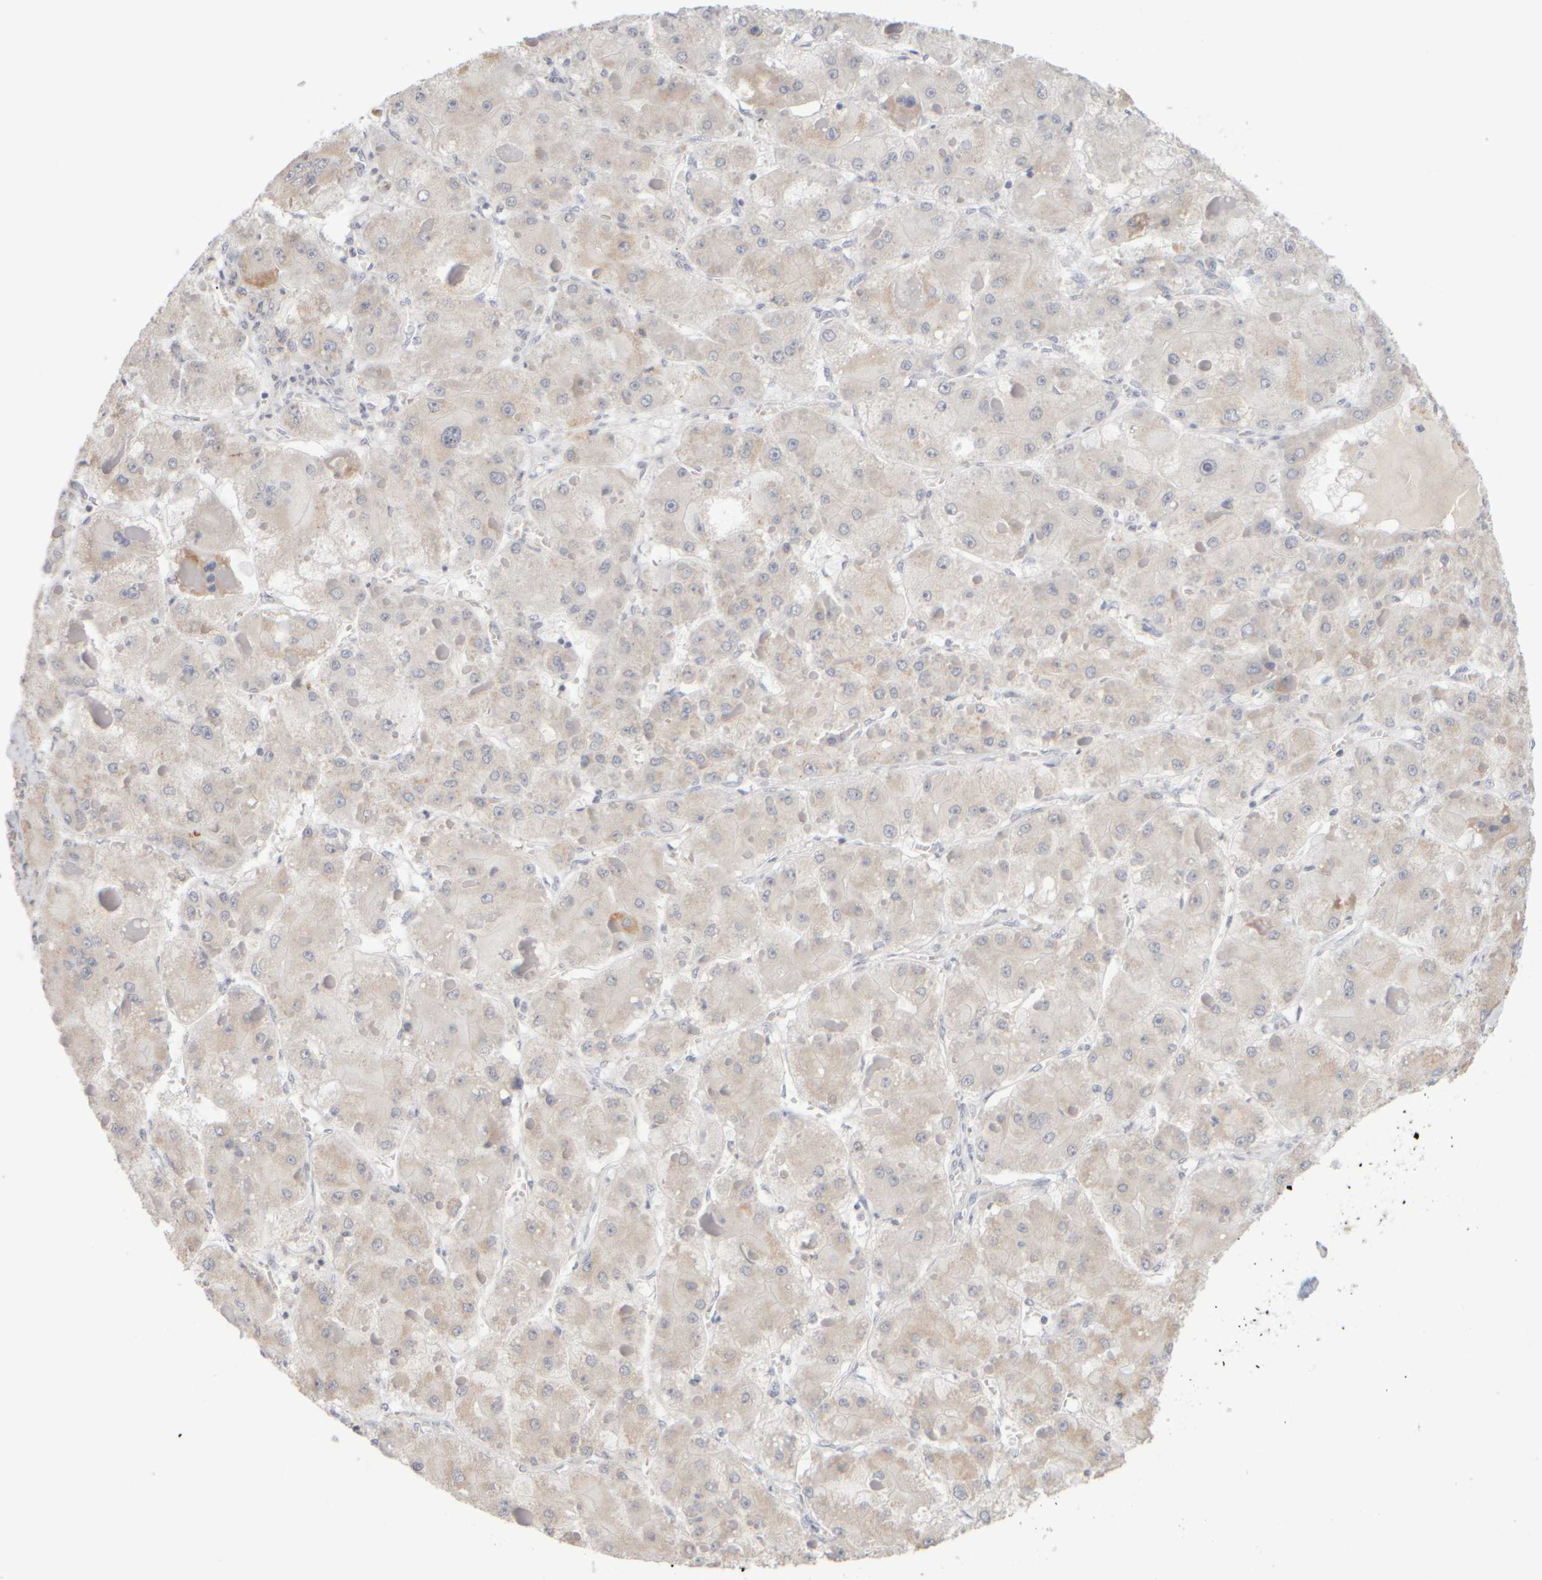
{"staining": {"intensity": "negative", "quantity": "none", "location": "none"}, "tissue": "liver cancer", "cell_type": "Tumor cells", "image_type": "cancer", "snomed": [{"axis": "morphology", "description": "Carcinoma, Hepatocellular, NOS"}, {"axis": "topography", "description": "Liver"}], "caption": "Human hepatocellular carcinoma (liver) stained for a protein using IHC demonstrates no positivity in tumor cells.", "gene": "ZNF112", "patient": {"sex": "female", "age": 73}}